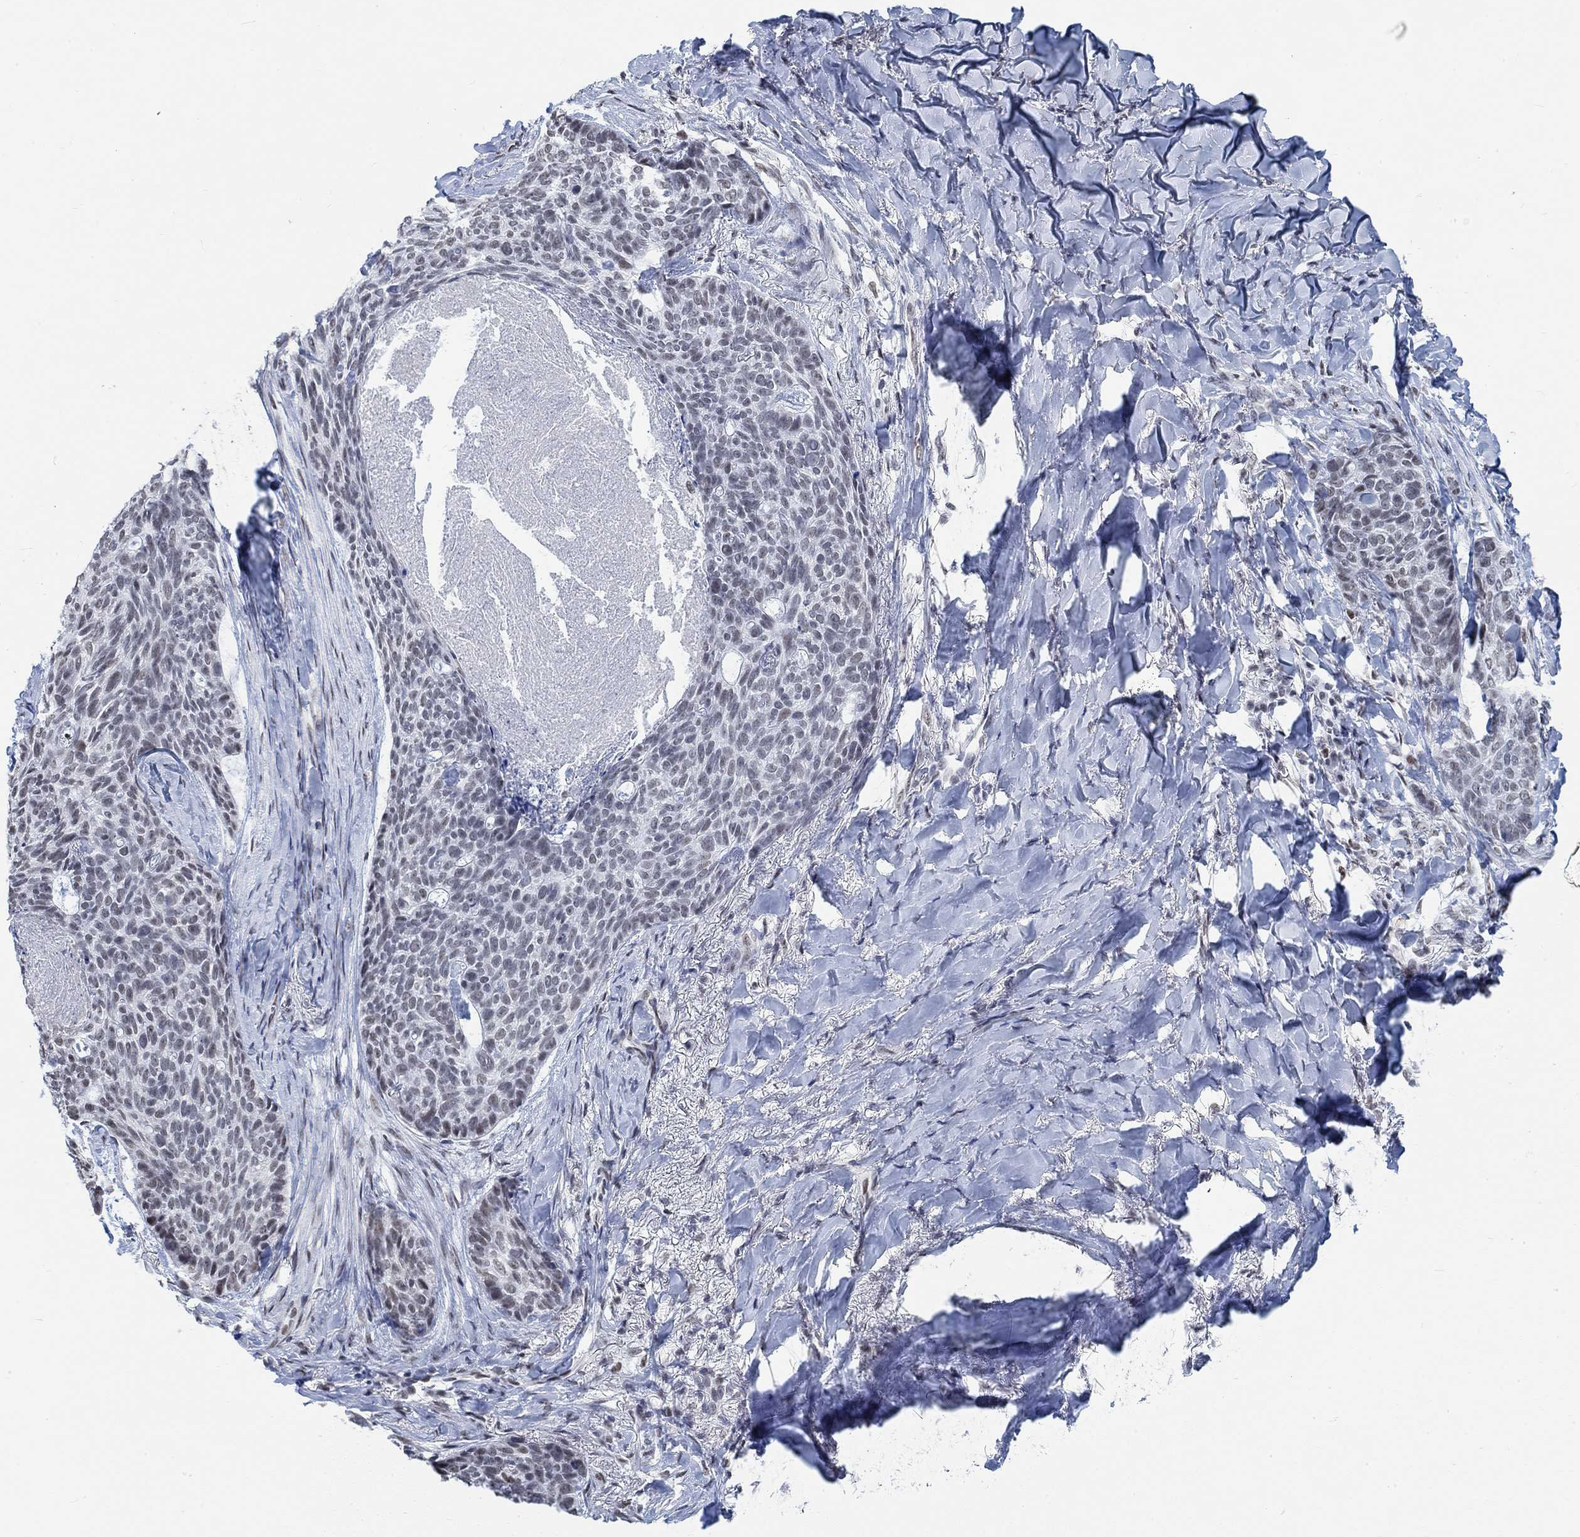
{"staining": {"intensity": "weak", "quantity": "<25%", "location": "nuclear"}, "tissue": "skin cancer", "cell_type": "Tumor cells", "image_type": "cancer", "snomed": [{"axis": "morphology", "description": "Basal cell carcinoma"}, {"axis": "topography", "description": "Skin"}], "caption": "Tumor cells are negative for protein expression in human skin cancer.", "gene": "KCNH8", "patient": {"sex": "female", "age": 69}}